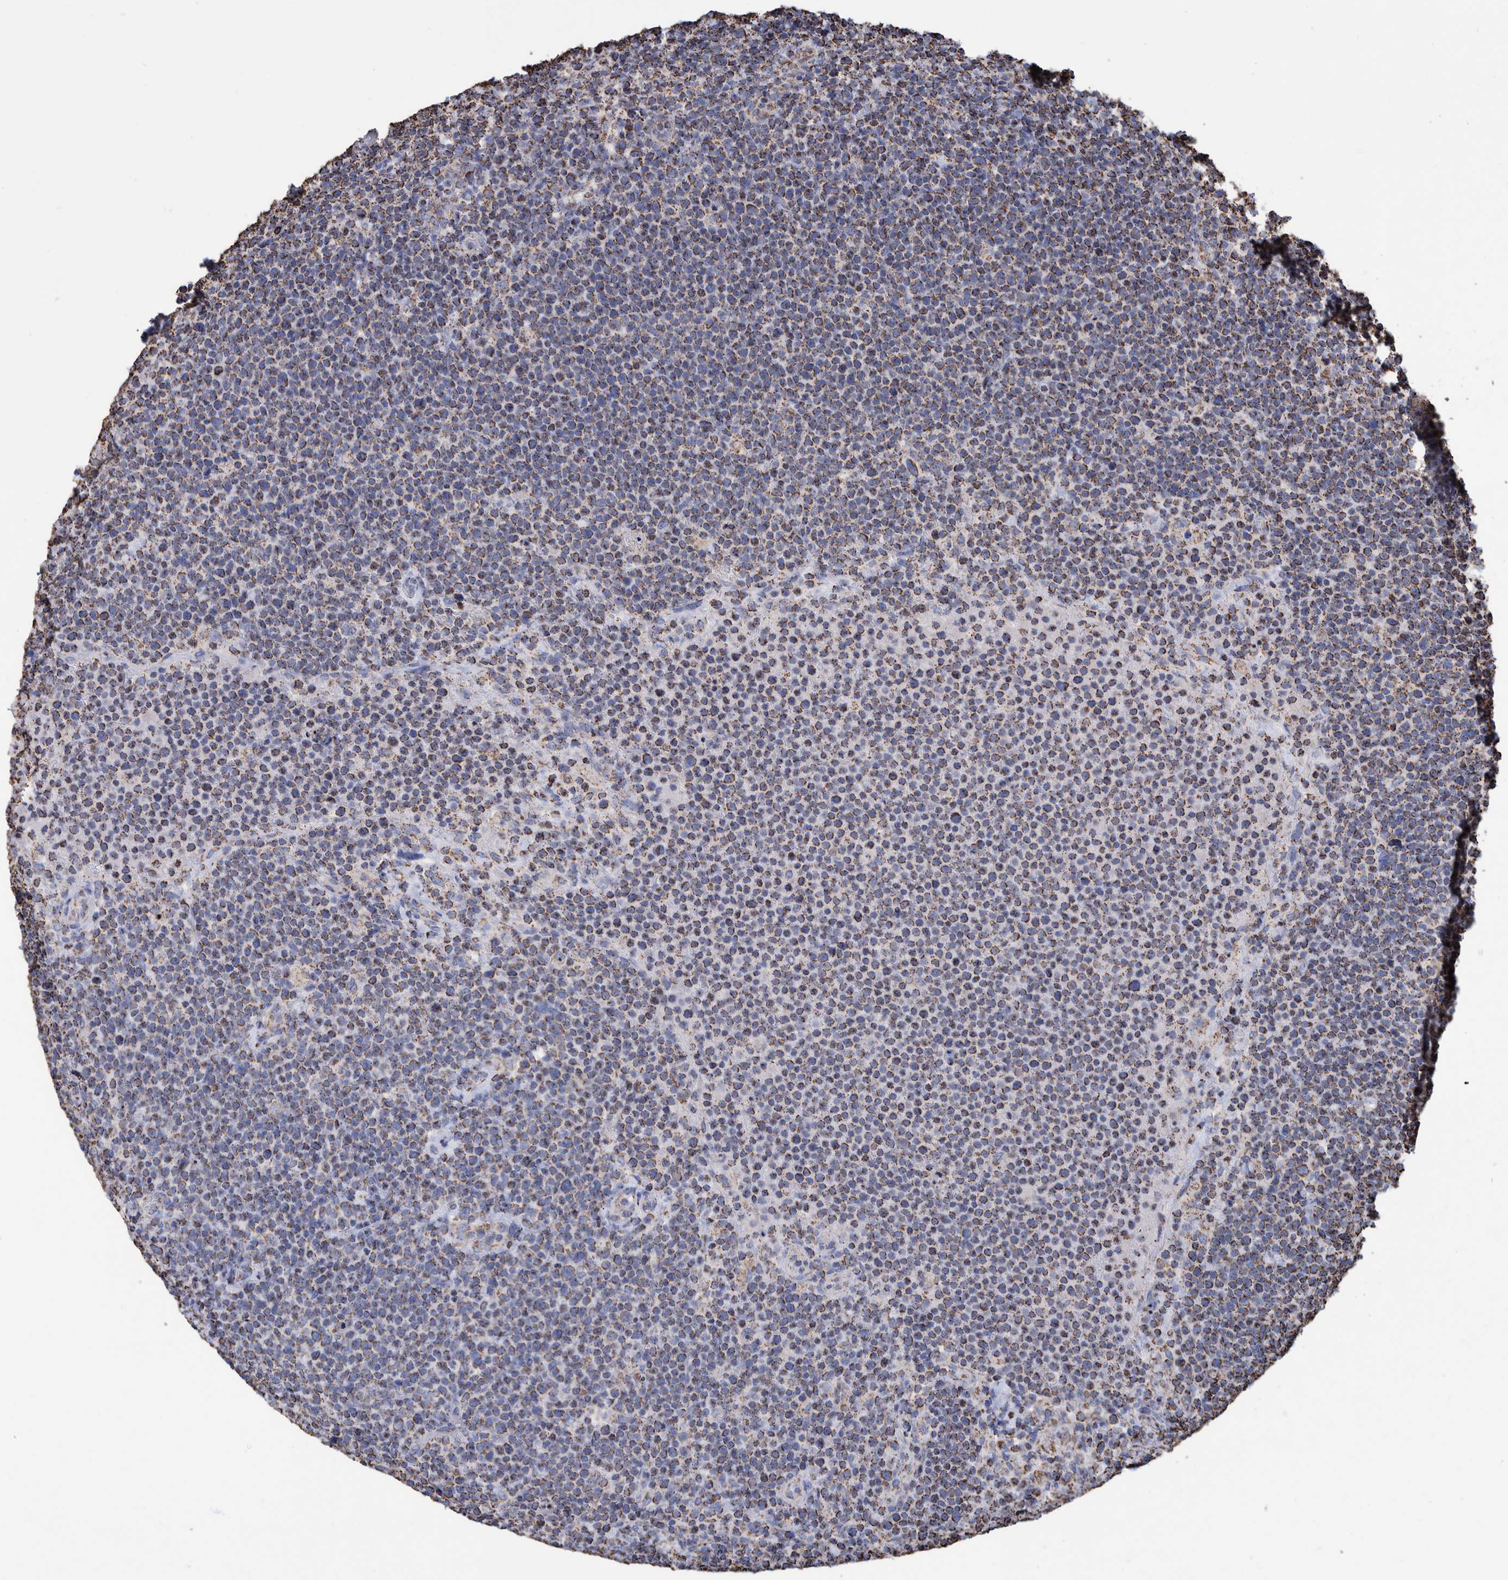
{"staining": {"intensity": "strong", "quantity": ">75%", "location": "cytoplasmic/membranous"}, "tissue": "lymphoma", "cell_type": "Tumor cells", "image_type": "cancer", "snomed": [{"axis": "morphology", "description": "Malignant lymphoma, non-Hodgkin's type, High grade"}, {"axis": "topography", "description": "Lymph node"}], "caption": "IHC micrograph of lymphoma stained for a protein (brown), which demonstrates high levels of strong cytoplasmic/membranous expression in approximately >75% of tumor cells.", "gene": "VPS26C", "patient": {"sex": "male", "age": 61}}